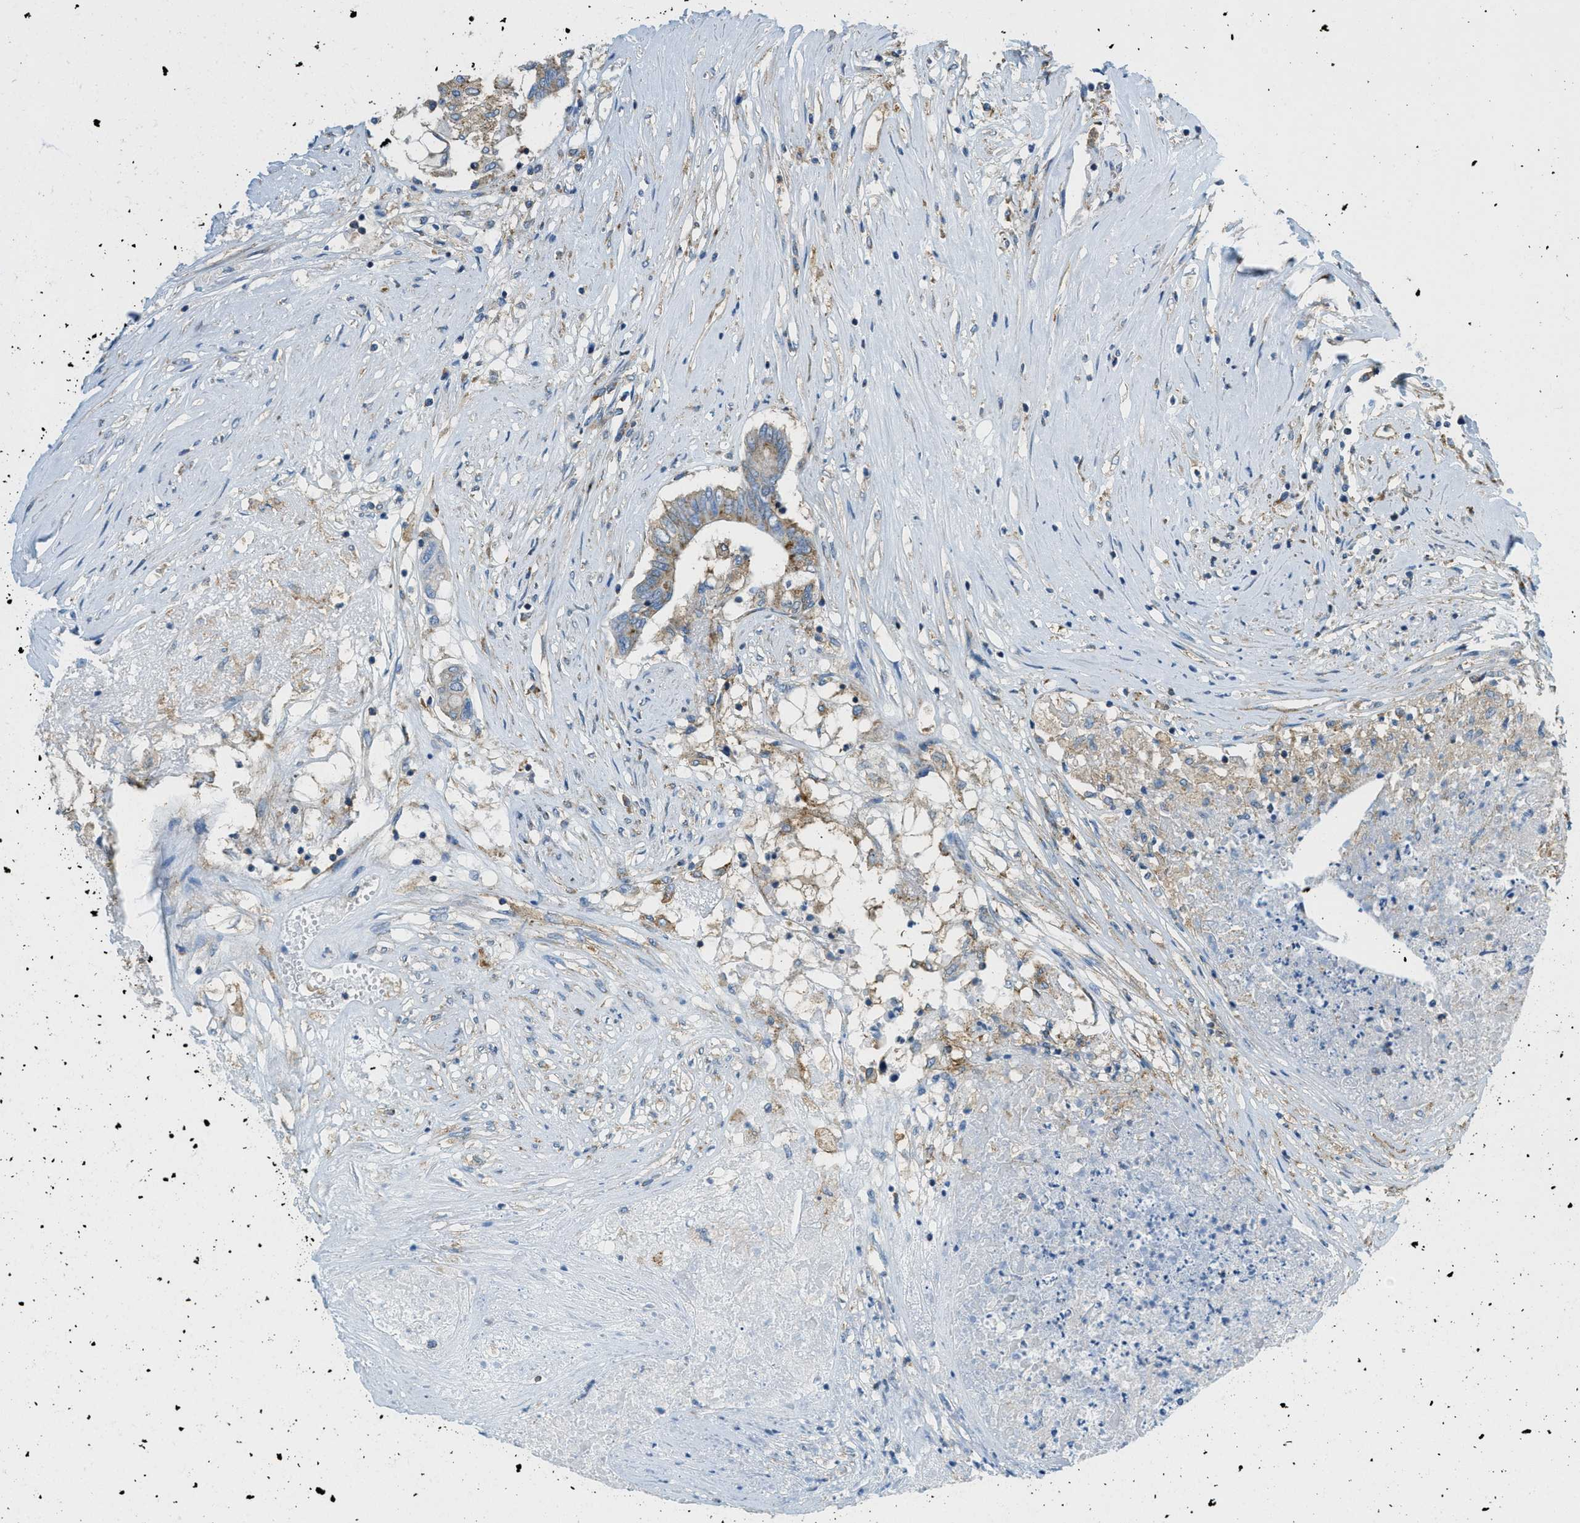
{"staining": {"intensity": "weak", "quantity": ">75%", "location": "cytoplasmic/membranous"}, "tissue": "colorectal cancer", "cell_type": "Tumor cells", "image_type": "cancer", "snomed": [{"axis": "morphology", "description": "Adenocarcinoma, NOS"}, {"axis": "topography", "description": "Rectum"}], "caption": "Protein expression analysis of human colorectal cancer reveals weak cytoplasmic/membranous positivity in approximately >75% of tumor cells. (DAB (3,3'-diaminobenzidine) IHC, brown staining for protein, blue staining for nuclei).", "gene": "AP2B1", "patient": {"sex": "male", "age": 63}}